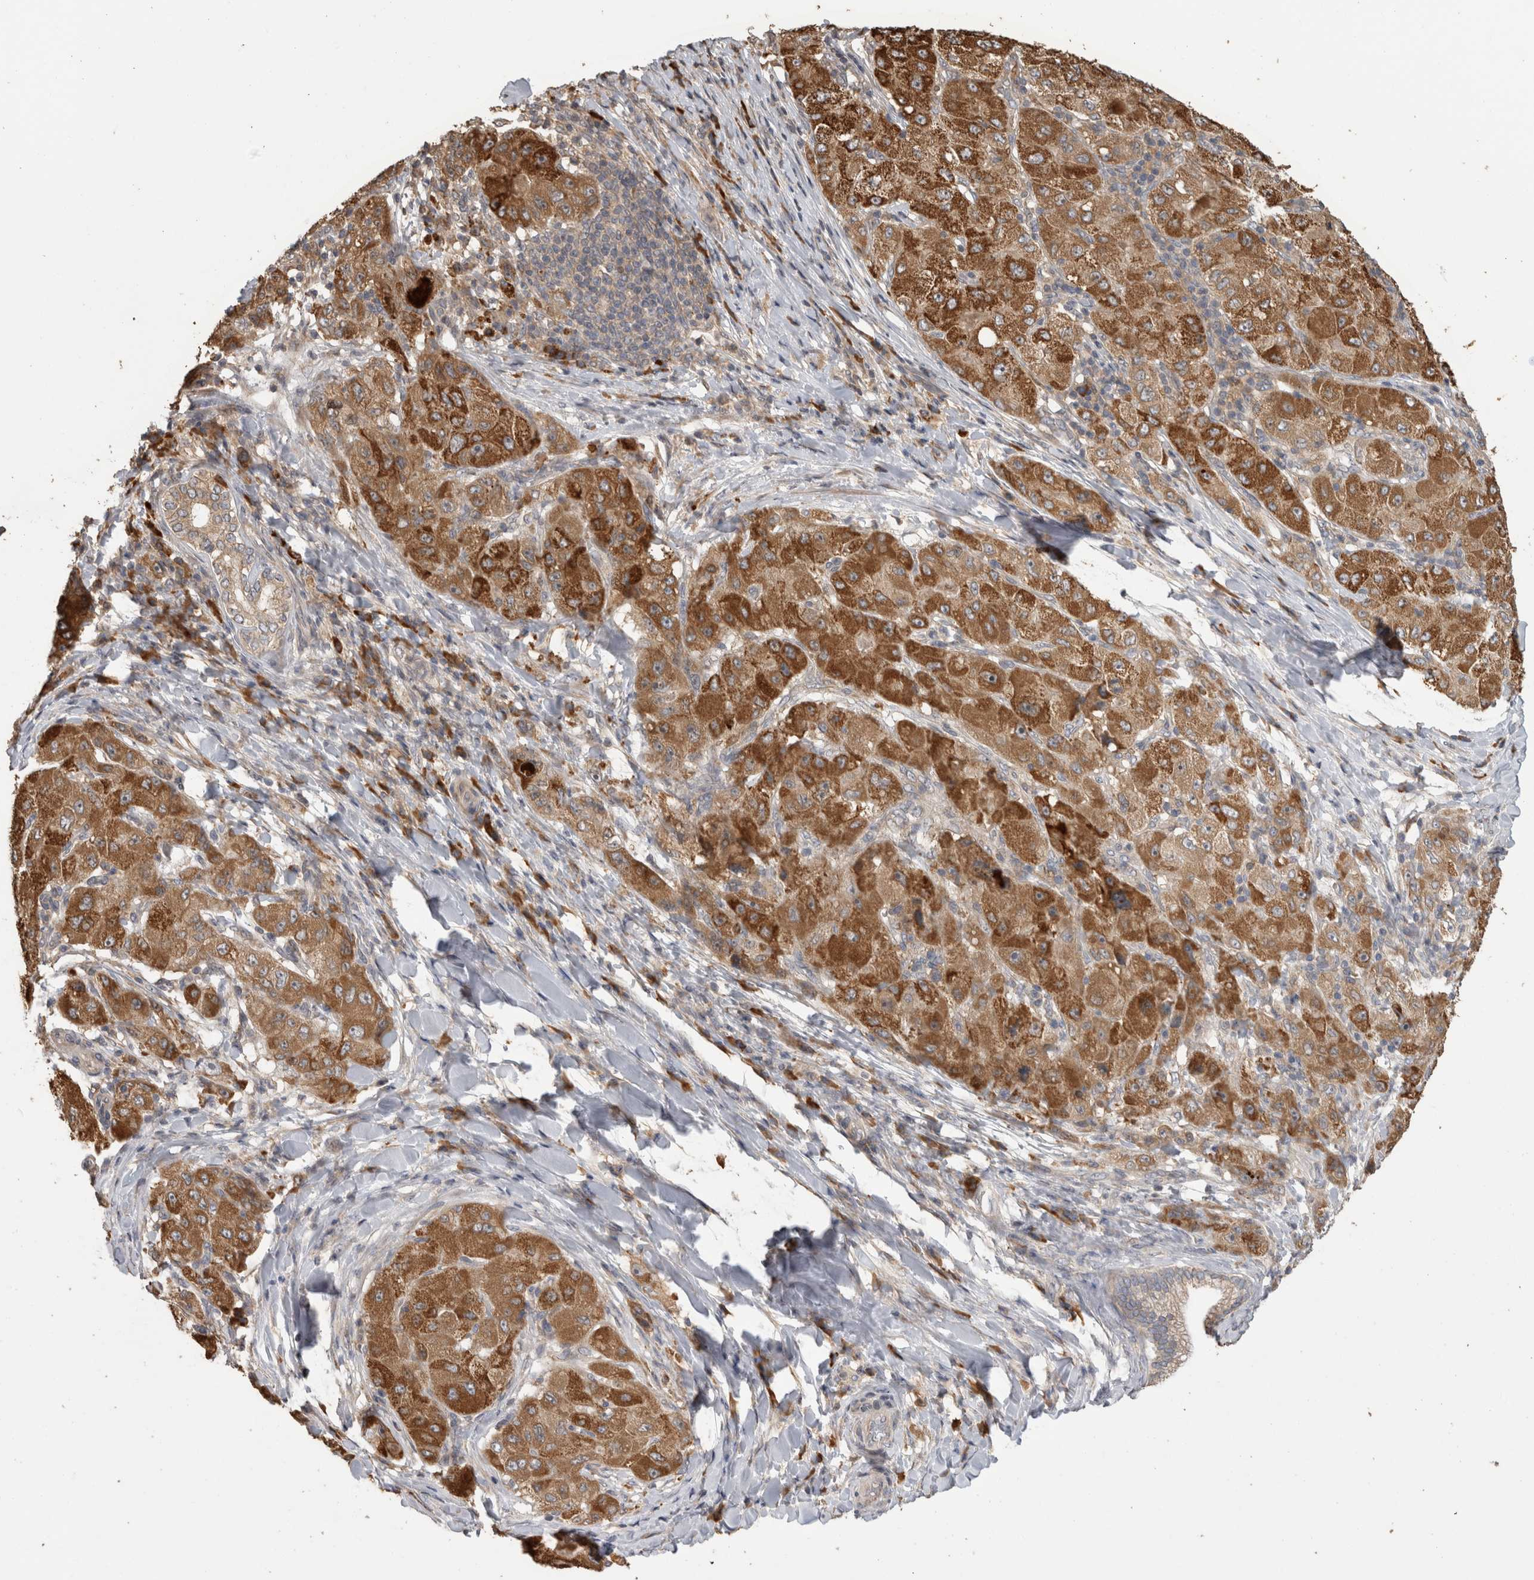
{"staining": {"intensity": "moderate", "quantity": ">75%", "location": "cytoplasmic/membranous"}, "tissue": "liver cancer", "cell_type": "Tumor cells", "image_type": "cancer", "snomed": [{"axis": "morphology", "description": "Carcinoma, Hepatocellular, NOS"}, {"axis": "topography", "description": "Liver"}], "caption": "The photomicrograph reveals immunohistochemical staining of liver cancer (hepatocellular carcinoma). There is moderate cytoplasmic/membranous expression is seen in about >75% of tumor cells.", "gene": "TBCE", "patient": {"sex": "male", "age": 80}}